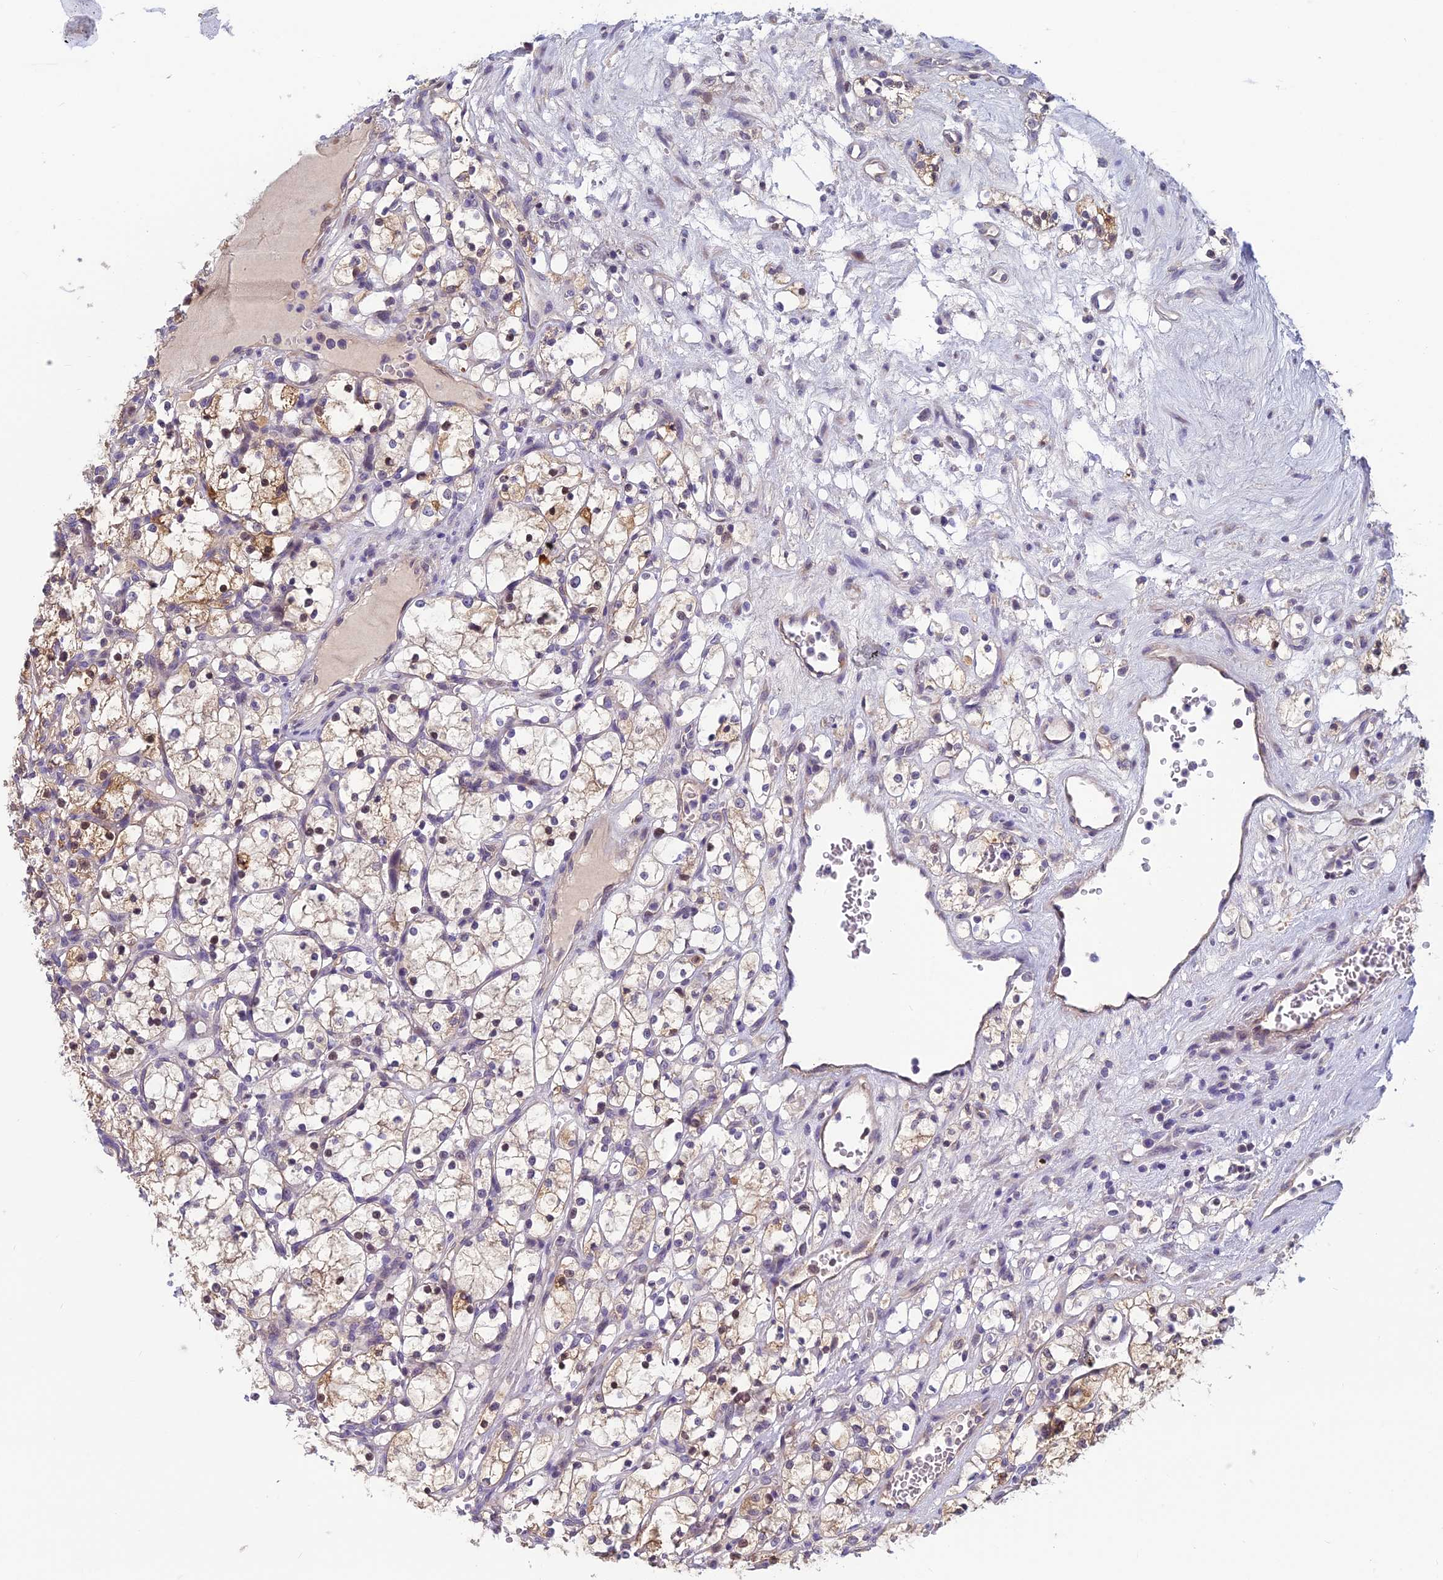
{"staining": {"intensity": "weak", "quantity": "25%-75%", "location": "cytoplasmic/membranous"}, "tissue": "renal cancer", "cell_type": "Tumor cells", "image_type": "cancer", "snomed": [{"axis": "morphology", "description": "Adenocarcinoma, NOS"}, {"axis": "topography", "description": "Kidney"}], "caption": "Protein staining shows weak cytoplasmic/membranous expression in approximately 25%-75% of tumor cells in renal adenocarcinoma.", "gene": "HECA", "patient": {"sex": "female", "age": 69}}